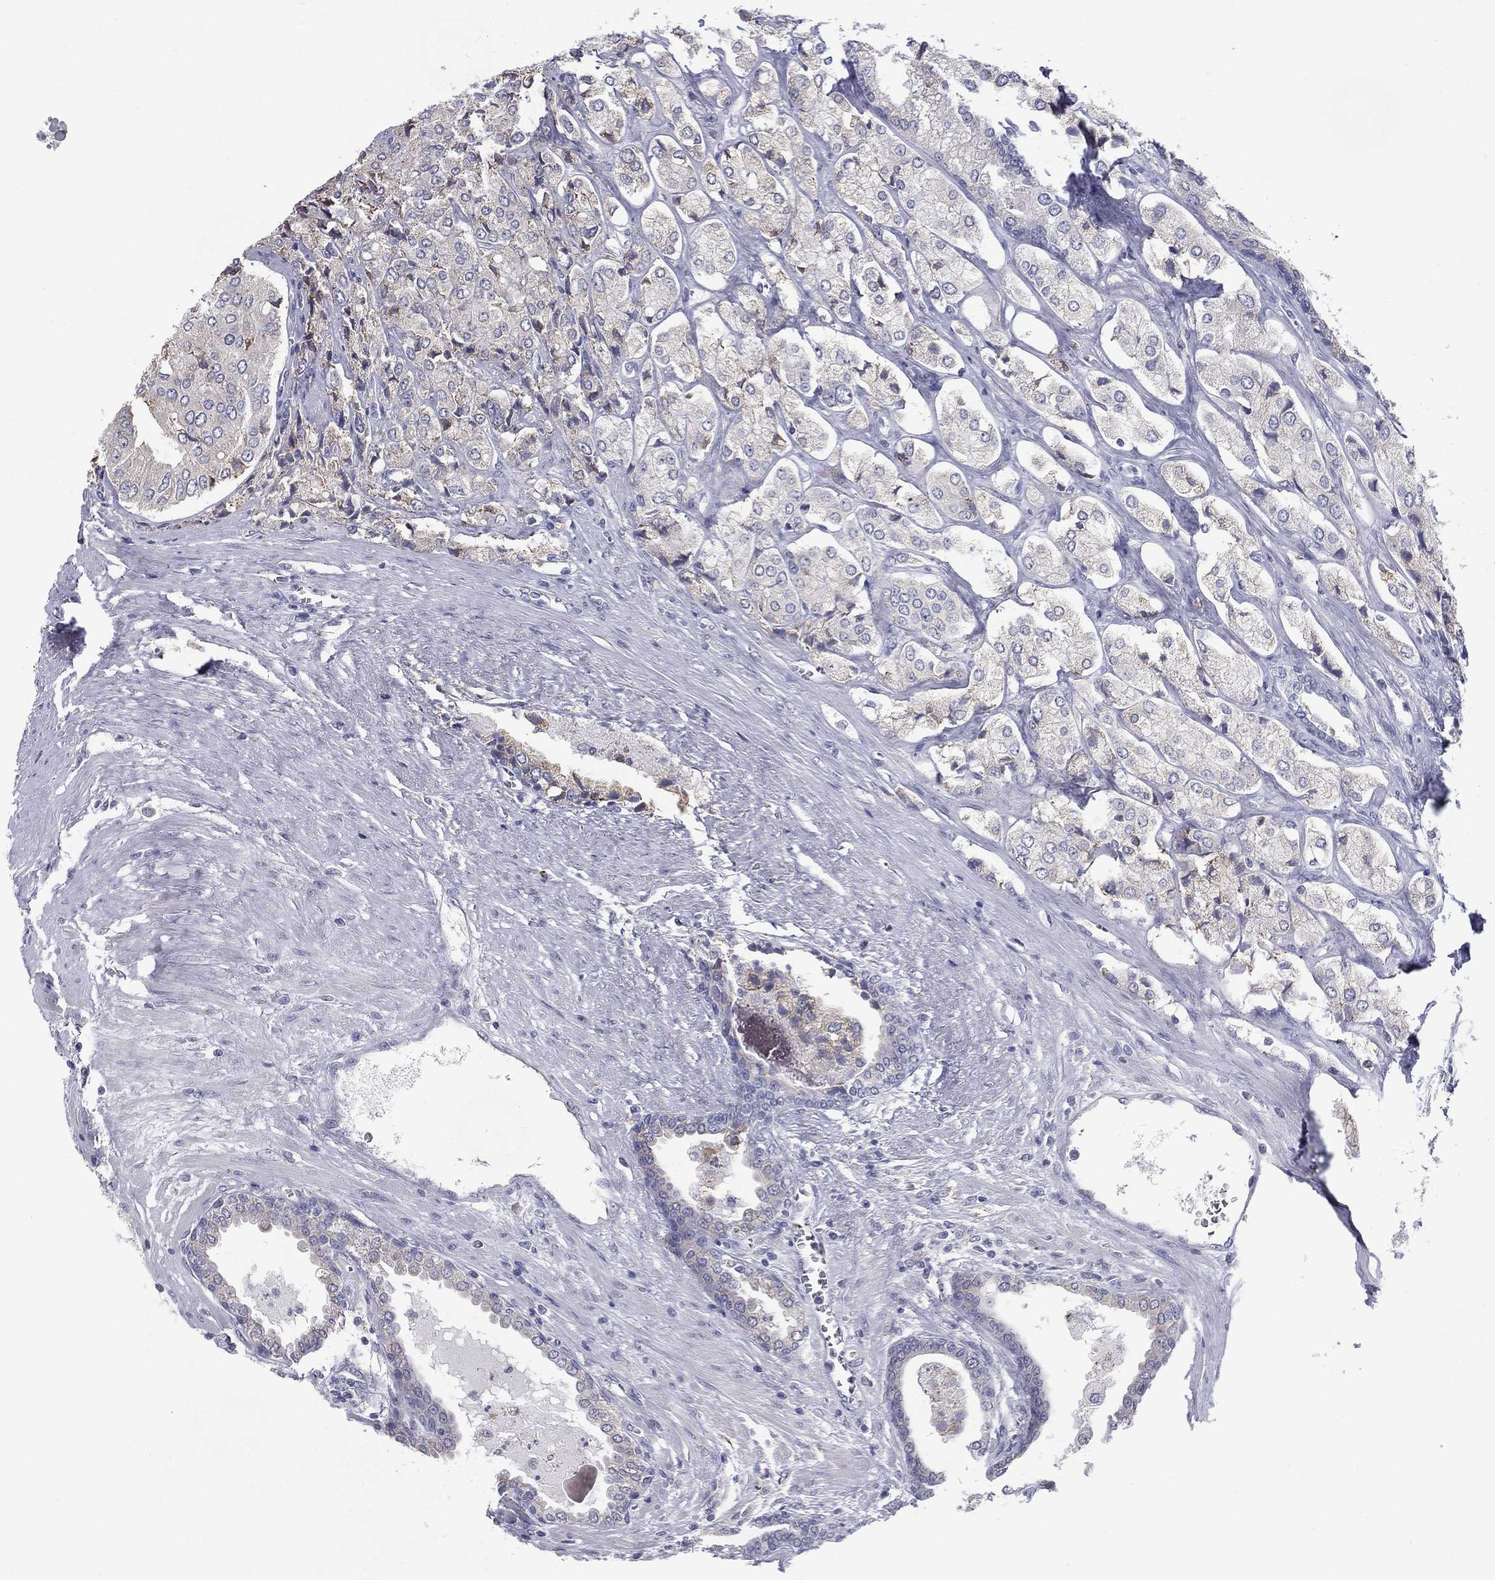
{"staining": {"intensity": "negative", "quantity": "none", "location": "none"}, "tissue": "prostate cancer", "cell_type": "Tumor cells", "image_type": "cancer", "snomed": [{"axis": "morphology", "description": "Adenocarcinoma, NOS"}, {"axis": "topography", "description": "Prostate and seminal vesicle, NOS"}, {"axis": "topography", "description": "Prostate"}], "caption": "This image is of prostate adenocarcinoma stained with IHC to label a protein in brown with the nuclei are counter-stained blue. There is no staining in tumor cells. (DAB (3,3'-diaminobenzidine) immunohistochemistry visualized using brightfield microscopy, high magnification).", "gene": "C19orf18", "patient": {"sex": "male", "age": 67}}